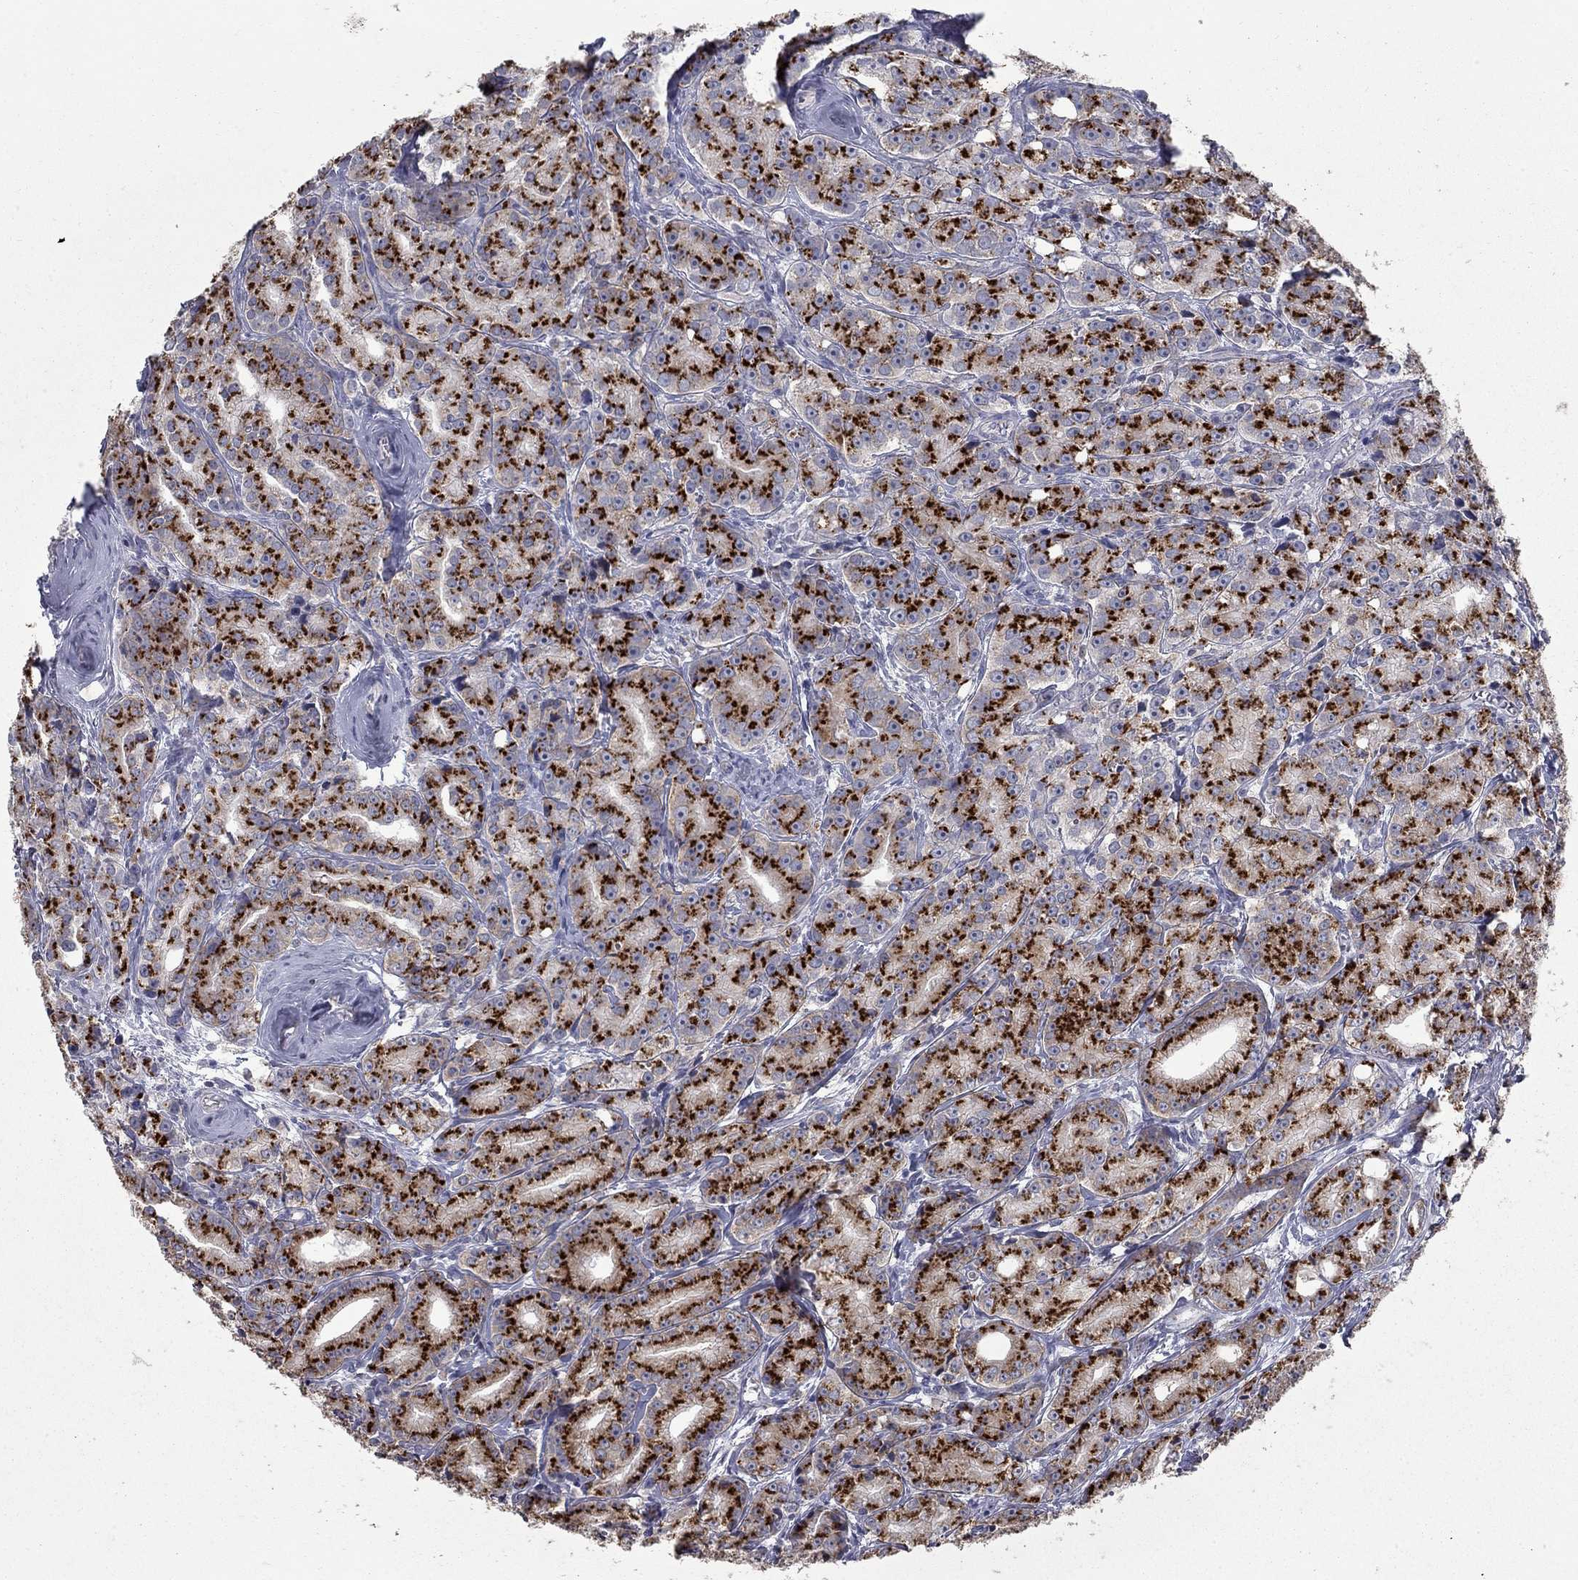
{"staining": {"intensity": "strong", "quantity": ">75%", "location": "cytoplasmic/membranous"}, "tissue": "prostate cancer", "cell_type": "Tumor cells", "image_type": "cancer", "snomed": [{"axis": "morphology", "description": "Adenocarcinoma, Medium grade"}, {"axis": "topography", "description": "Prostate"}], "caption": "This is an image of immunohistochemistry staining of prostate cancer, which shows strong staining in the cytoplasmic/membranous of tumor cells.", "gene": "KIAA0319L", "patient": {"sex": "male", "age": 74}}